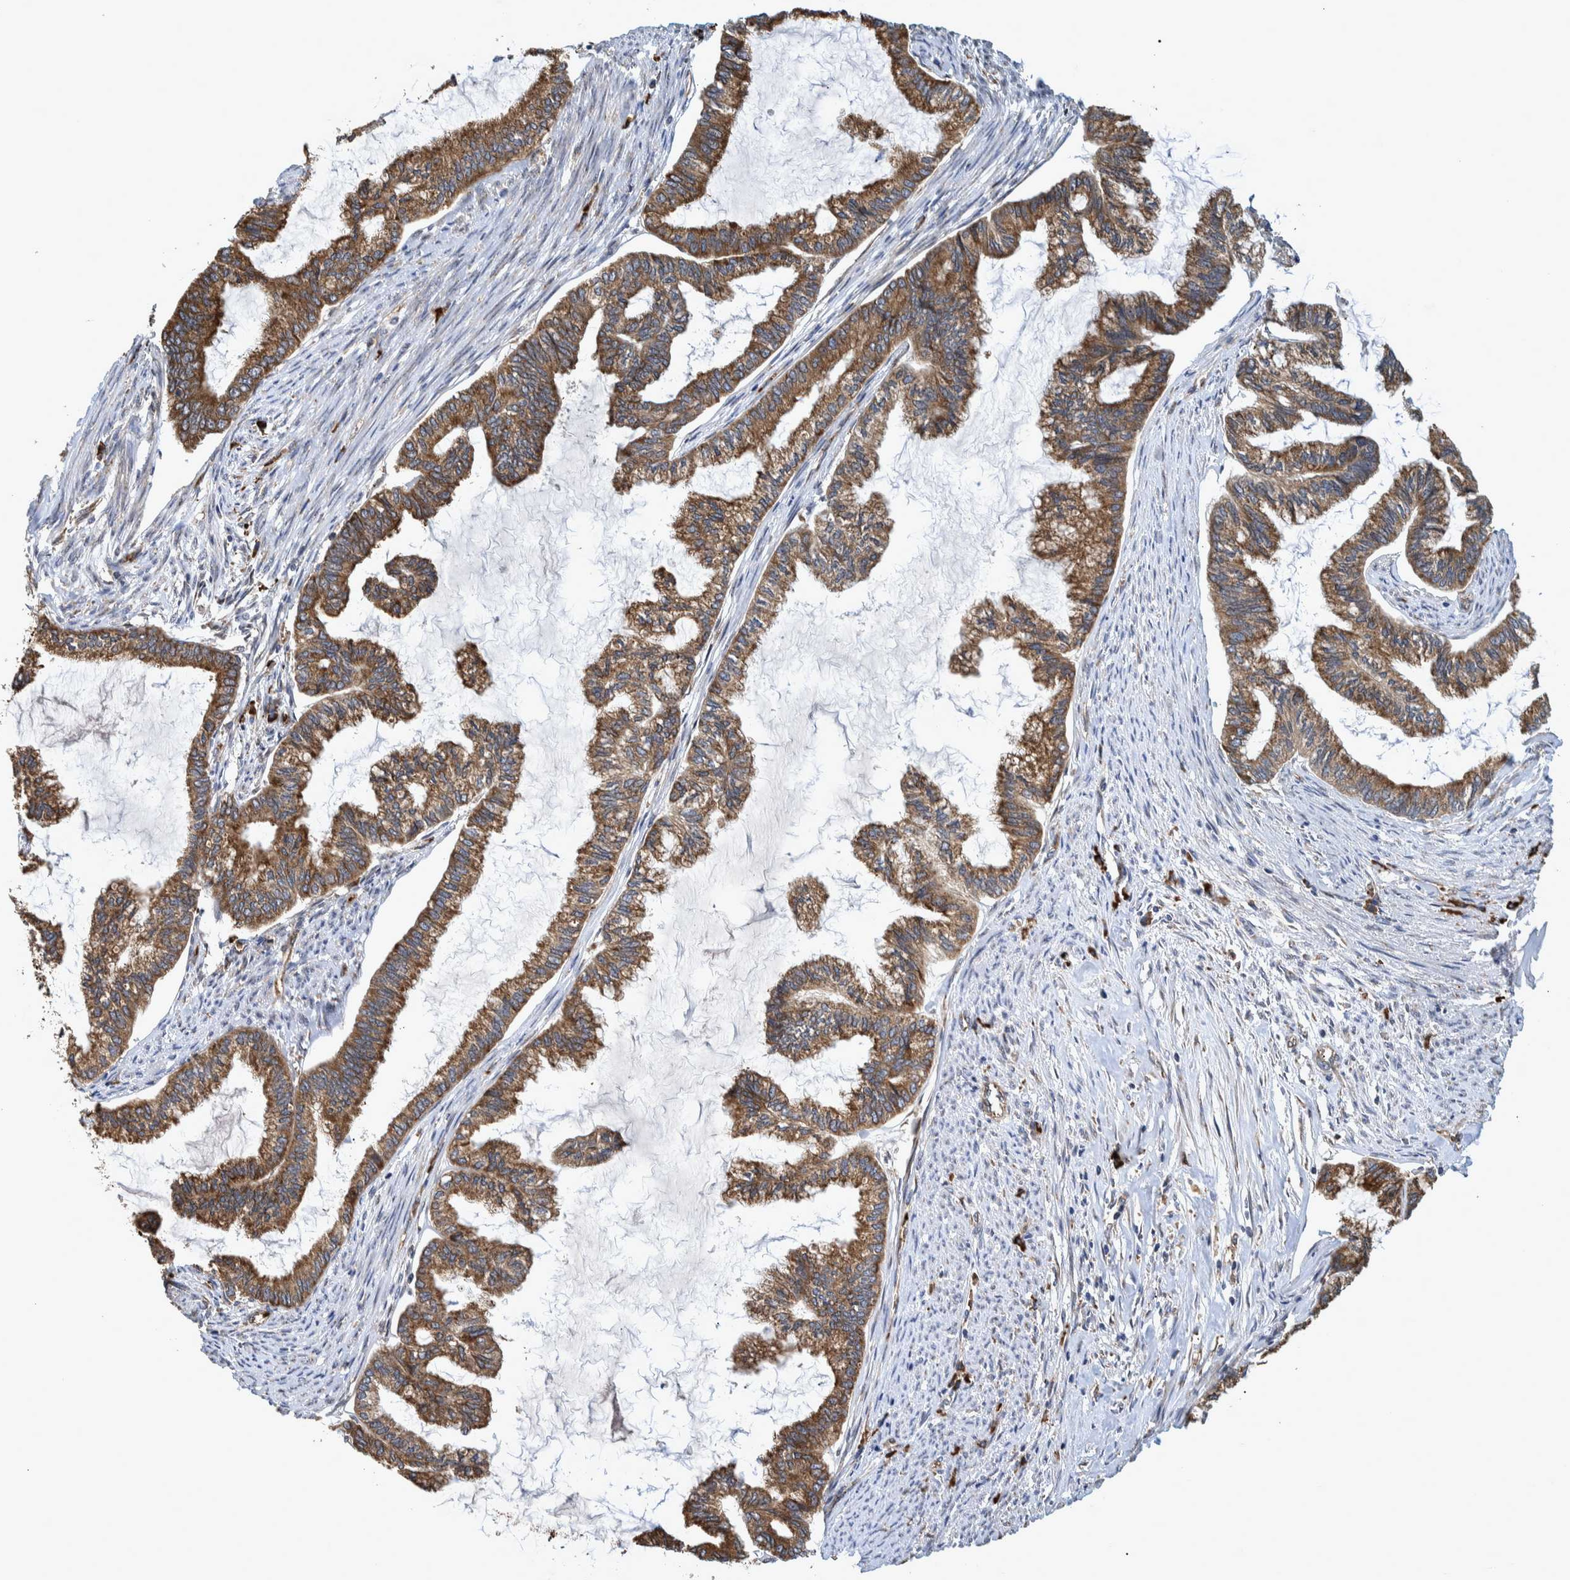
{"staining": {"intensity": "moderate", "quantity": ">75%", "location": "cytoplasmic/membranous"}, "tissue": "endometrial cancer", "cell_type": "Tumor cells", "image_type": "cancer", "snomed": [{"axis": "morphology", "description": "Adenocarcinoma, NOS"}, {"axis": "topography", "description": "Endometrium"}], "caption": "IHC photomicrograph of neoplastic tissue: adenocarcinoma (endometrial) stained using IHC reveals medium levels of moderate protein expression localized specifically in the cytoplasmic/membranous of tumor cells, appearing as a cytoplasmic/membranous brown color.", "gene": "SPAG5", "patient": {"sex": "female", "age": 86}}